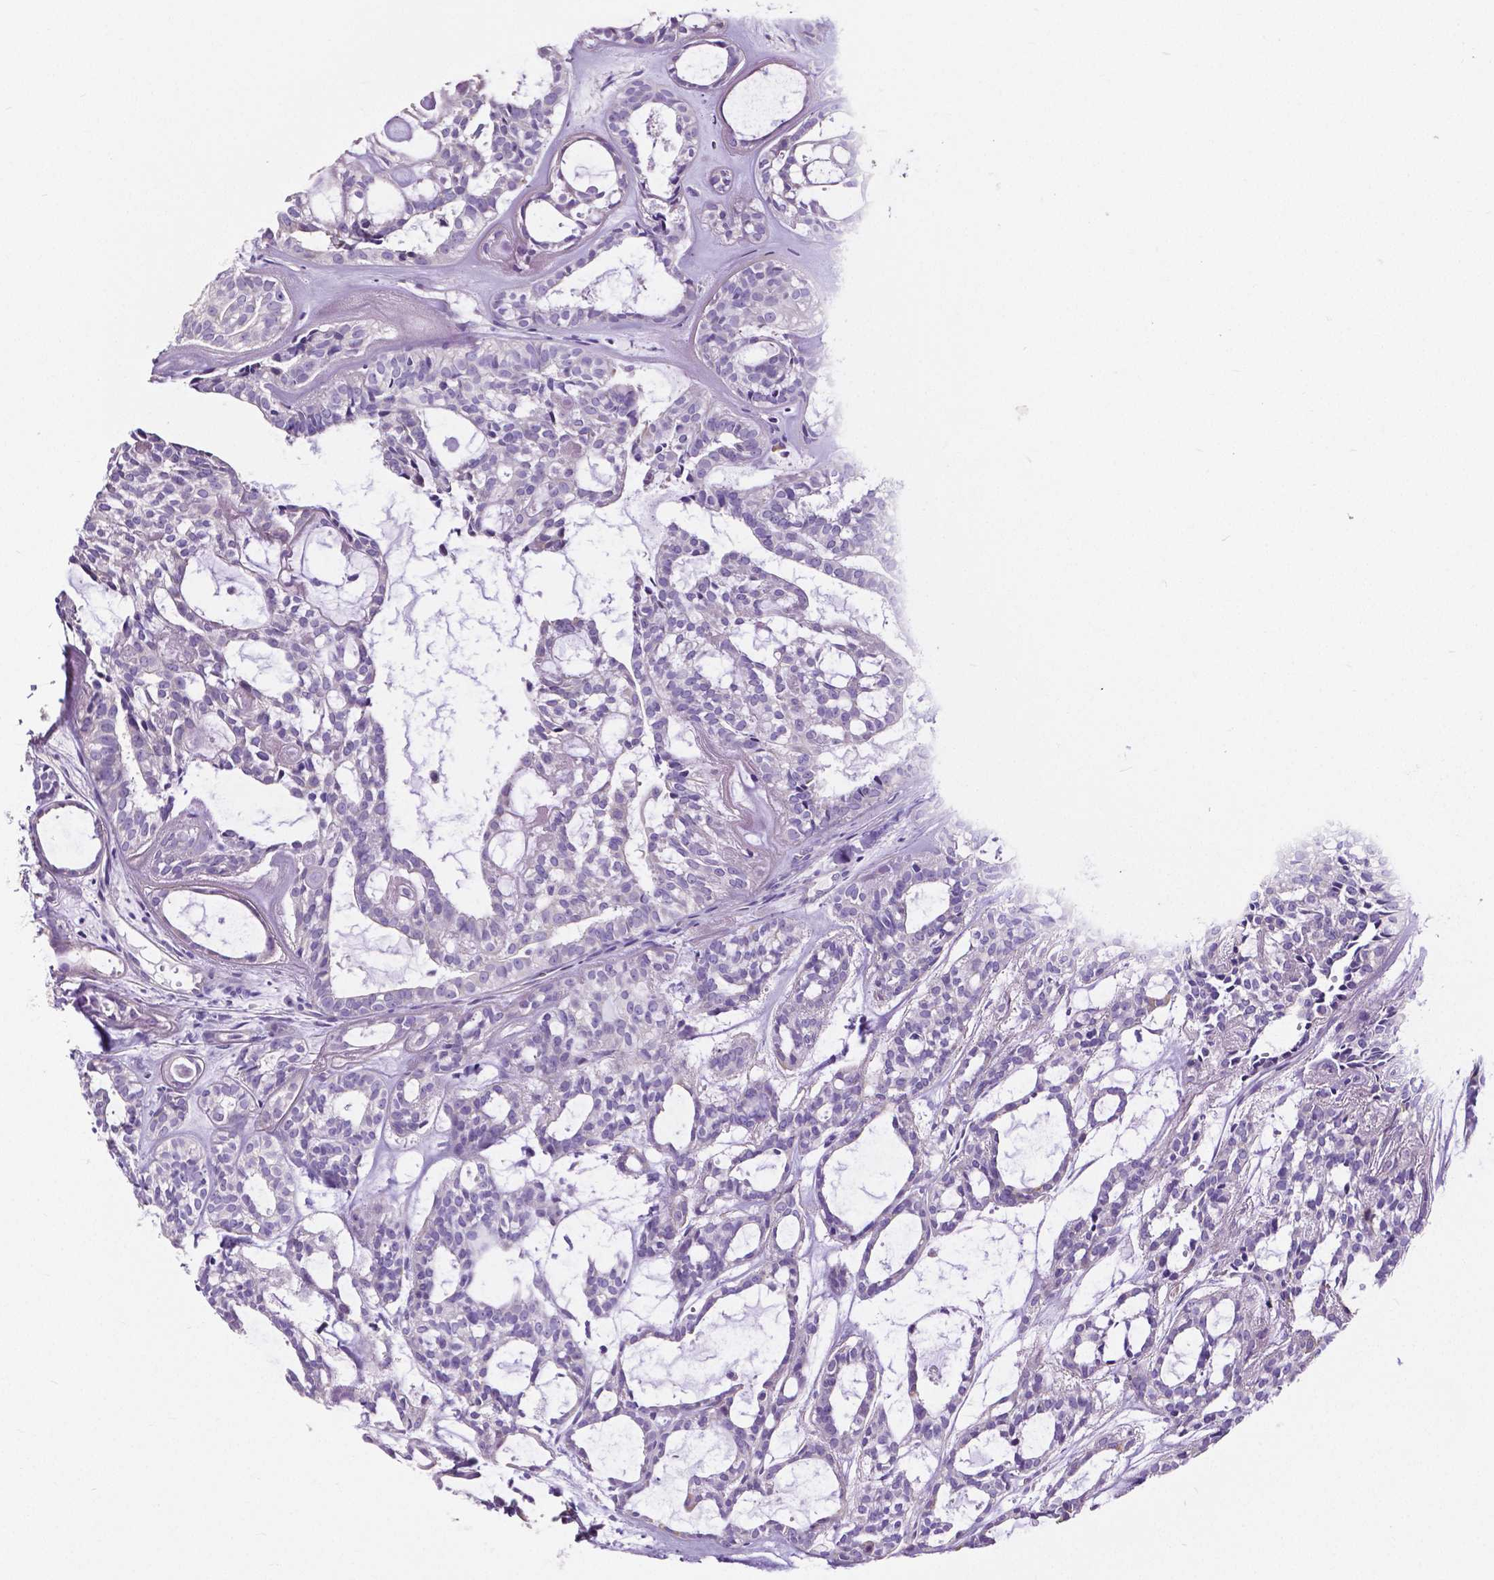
{"staining": {"intensity": "negative", "quantity": "none", "location": "none"}, "tissue": "head and neck cancer", "cell_type": "Tumor cells", "image_type": "cancer", "snomed": [{"axis": "morphology", "description": "Adenocarcinoma, NOS"}, {"axis": "topography", "description": "Head-Neck"}], "caption": "Head and neck cancer was stained to show a protein in brown. There is no significant staining in tumor cells. (DAB immunohistochemistry visualized using brightfield microscopy, high magnification).", "gene": "MMP9", "patient": {"sex": "female", "age": 62}}